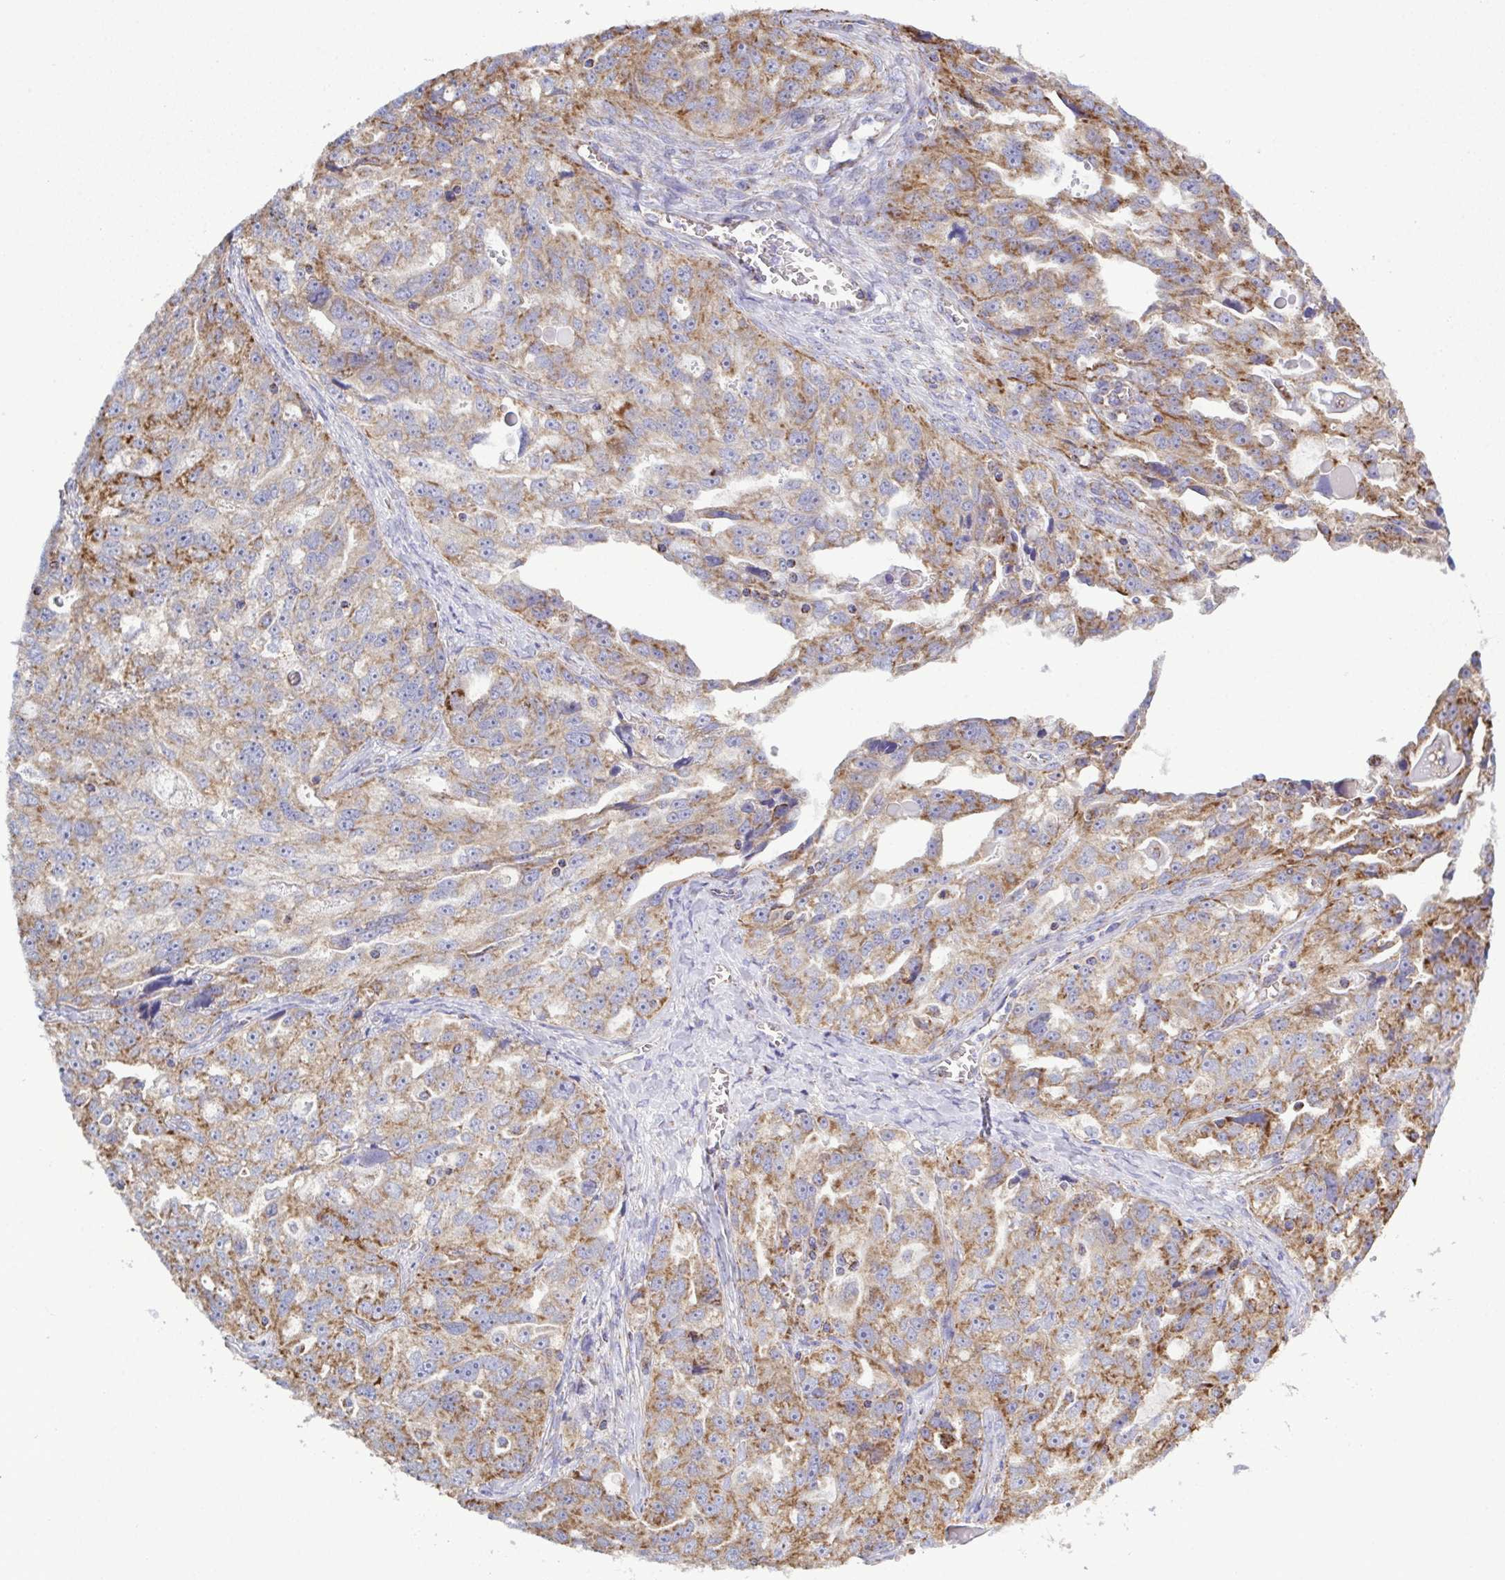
{"staining": {"intensity": "moderate", "quantity": ">75%", "location": "cytoplasmic/membranous"}, "tissue": "ovarian cancer", "cell_type": "Tumor cells", "image_type": "cancer", "snomed": [{"axis": "morphology", "description": "Cystadenocarcinoma, serous, NOS"}, {"axis": "topography", "description": "Ovary"}], "caption": "IHC image of human ovarian cancer (serous cystadenocarcinoma) stained for a protein (brown), which exhibits medium levels of moderate cytoplasmic/membranous expression in approximately >75% of tumor cells.", "gene": "CSDE1", "patient": {"sex": "female", "age": 51}}